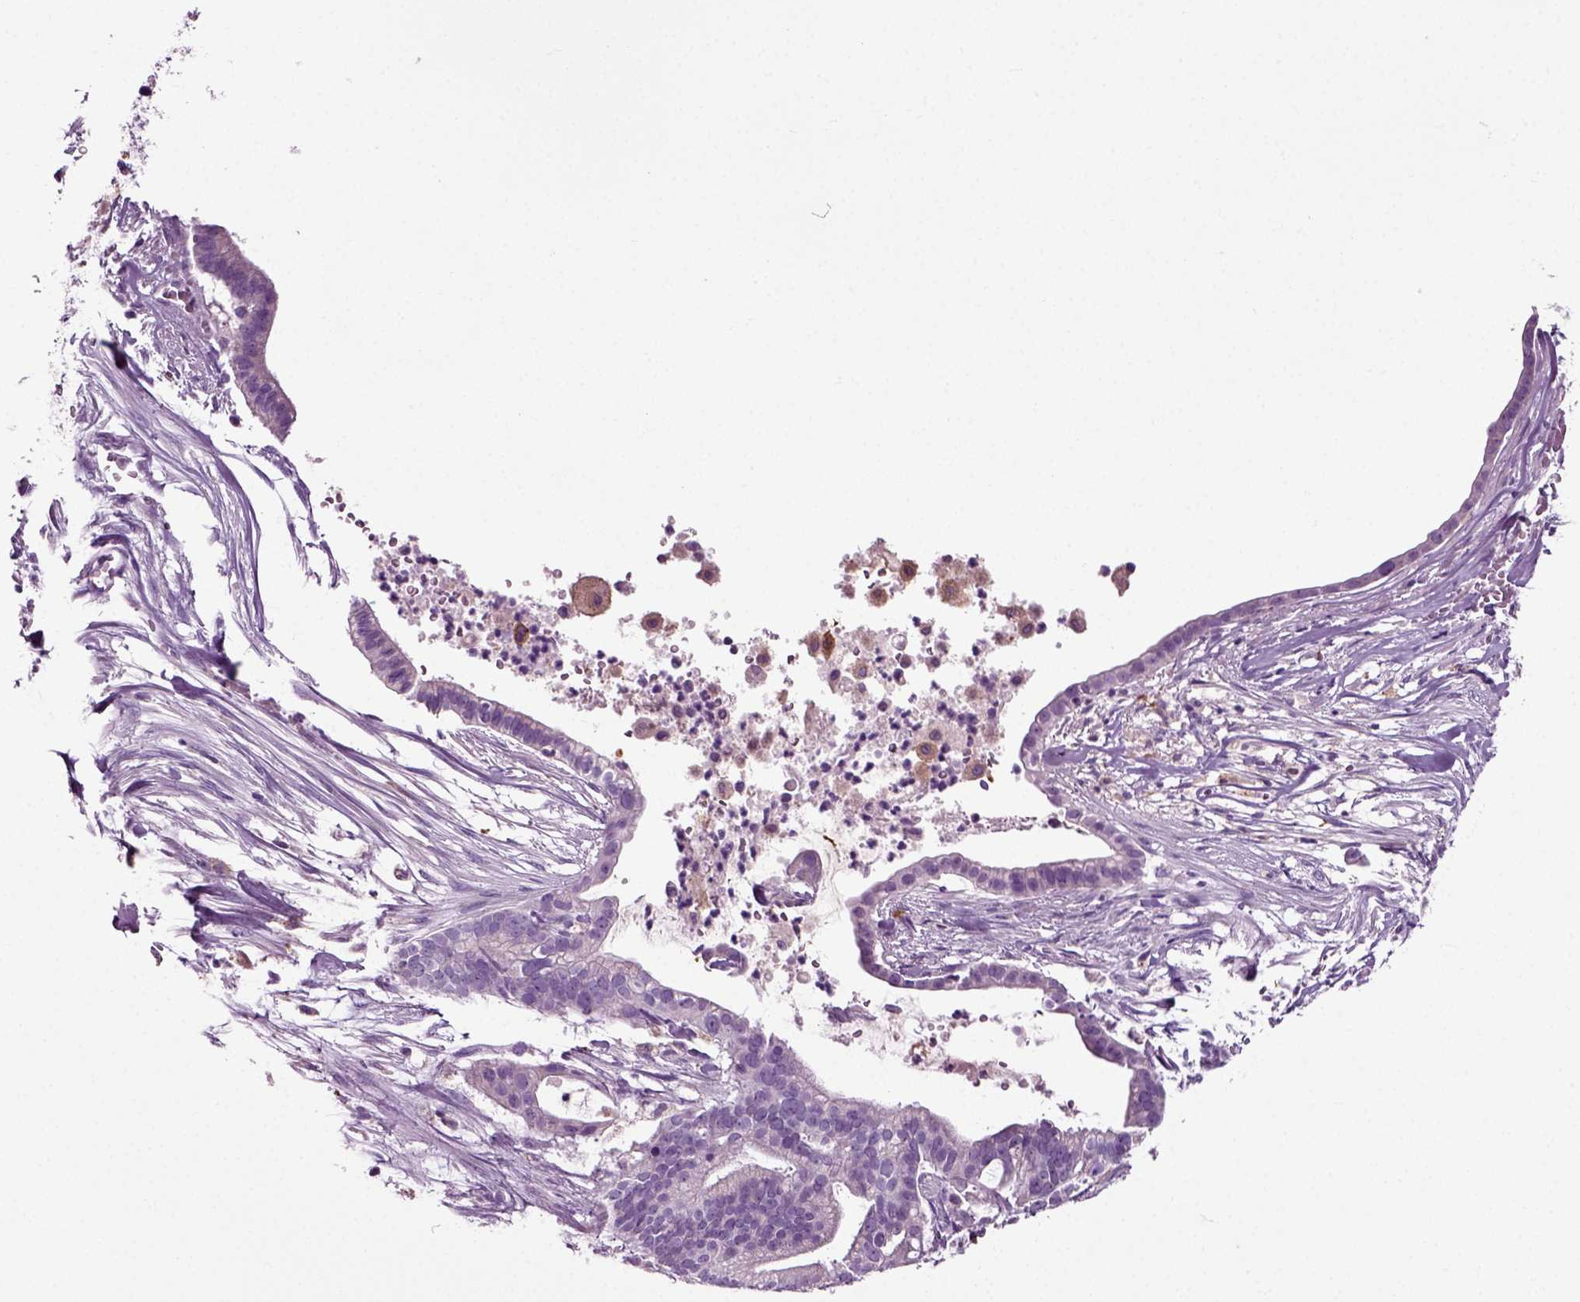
{"staining": {"intensity": "weak", "quantity": "<25%", "location": "cytoplasmic/membranous"}, "tissue": "pancreatic cancer", "cell_type": "Tumor cells", "image_type": "cancer", "snomed": [{"axis": "morphology", "description": "Adenocarcinoma, NOS"}, {"axis": "topography", "description": "Pancreas"}], "caption": "Tumor cells show no significant protein staining in pancreatic cancer (adenocarcinoma).", "gene": "DNAH10", "patient": {"sex": "male", "age": 61}}